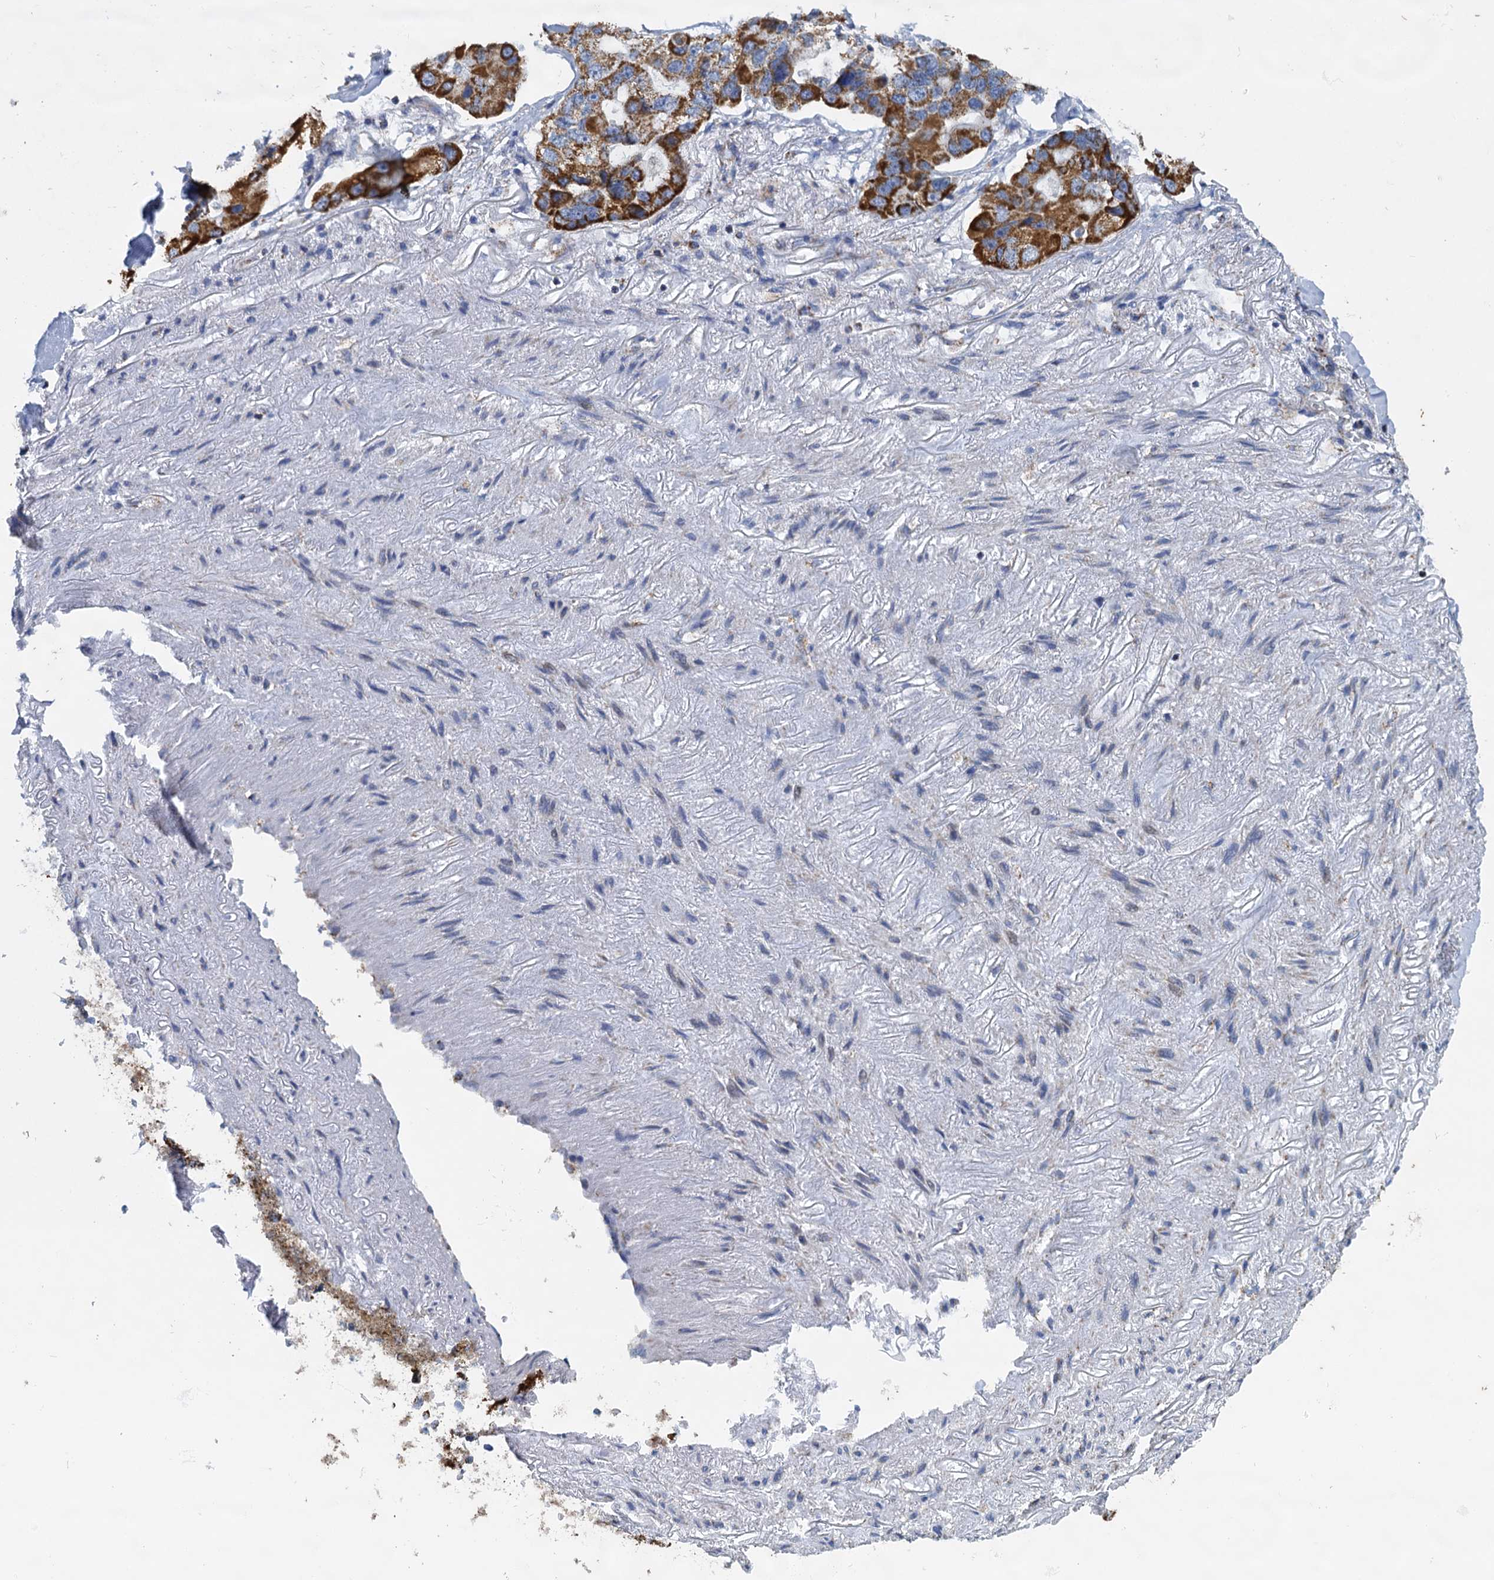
{"staining": {"intensity": "strong", "quantity": ">75%", "location": "cytoplasmic/membranous"}, "tissue": "lung cancer", "cell_type": "Tumor cells", "image_type": "cancer", "snomed": [{"axis": "morphology", "description": "Adenocarcinoma, NOS"}, {"axis": "topography", "description": "Lung"}], "caption": "This micrograph shows lung adenocarcinoma stained with IHC to label a protein in brown. The cytoplasmic/membranous of tumor cells show strong positivity for the protein. Nuclei are counter-stained blue.", "gene": "CCP110", "patient": {"sex": "female", "age": 54}}